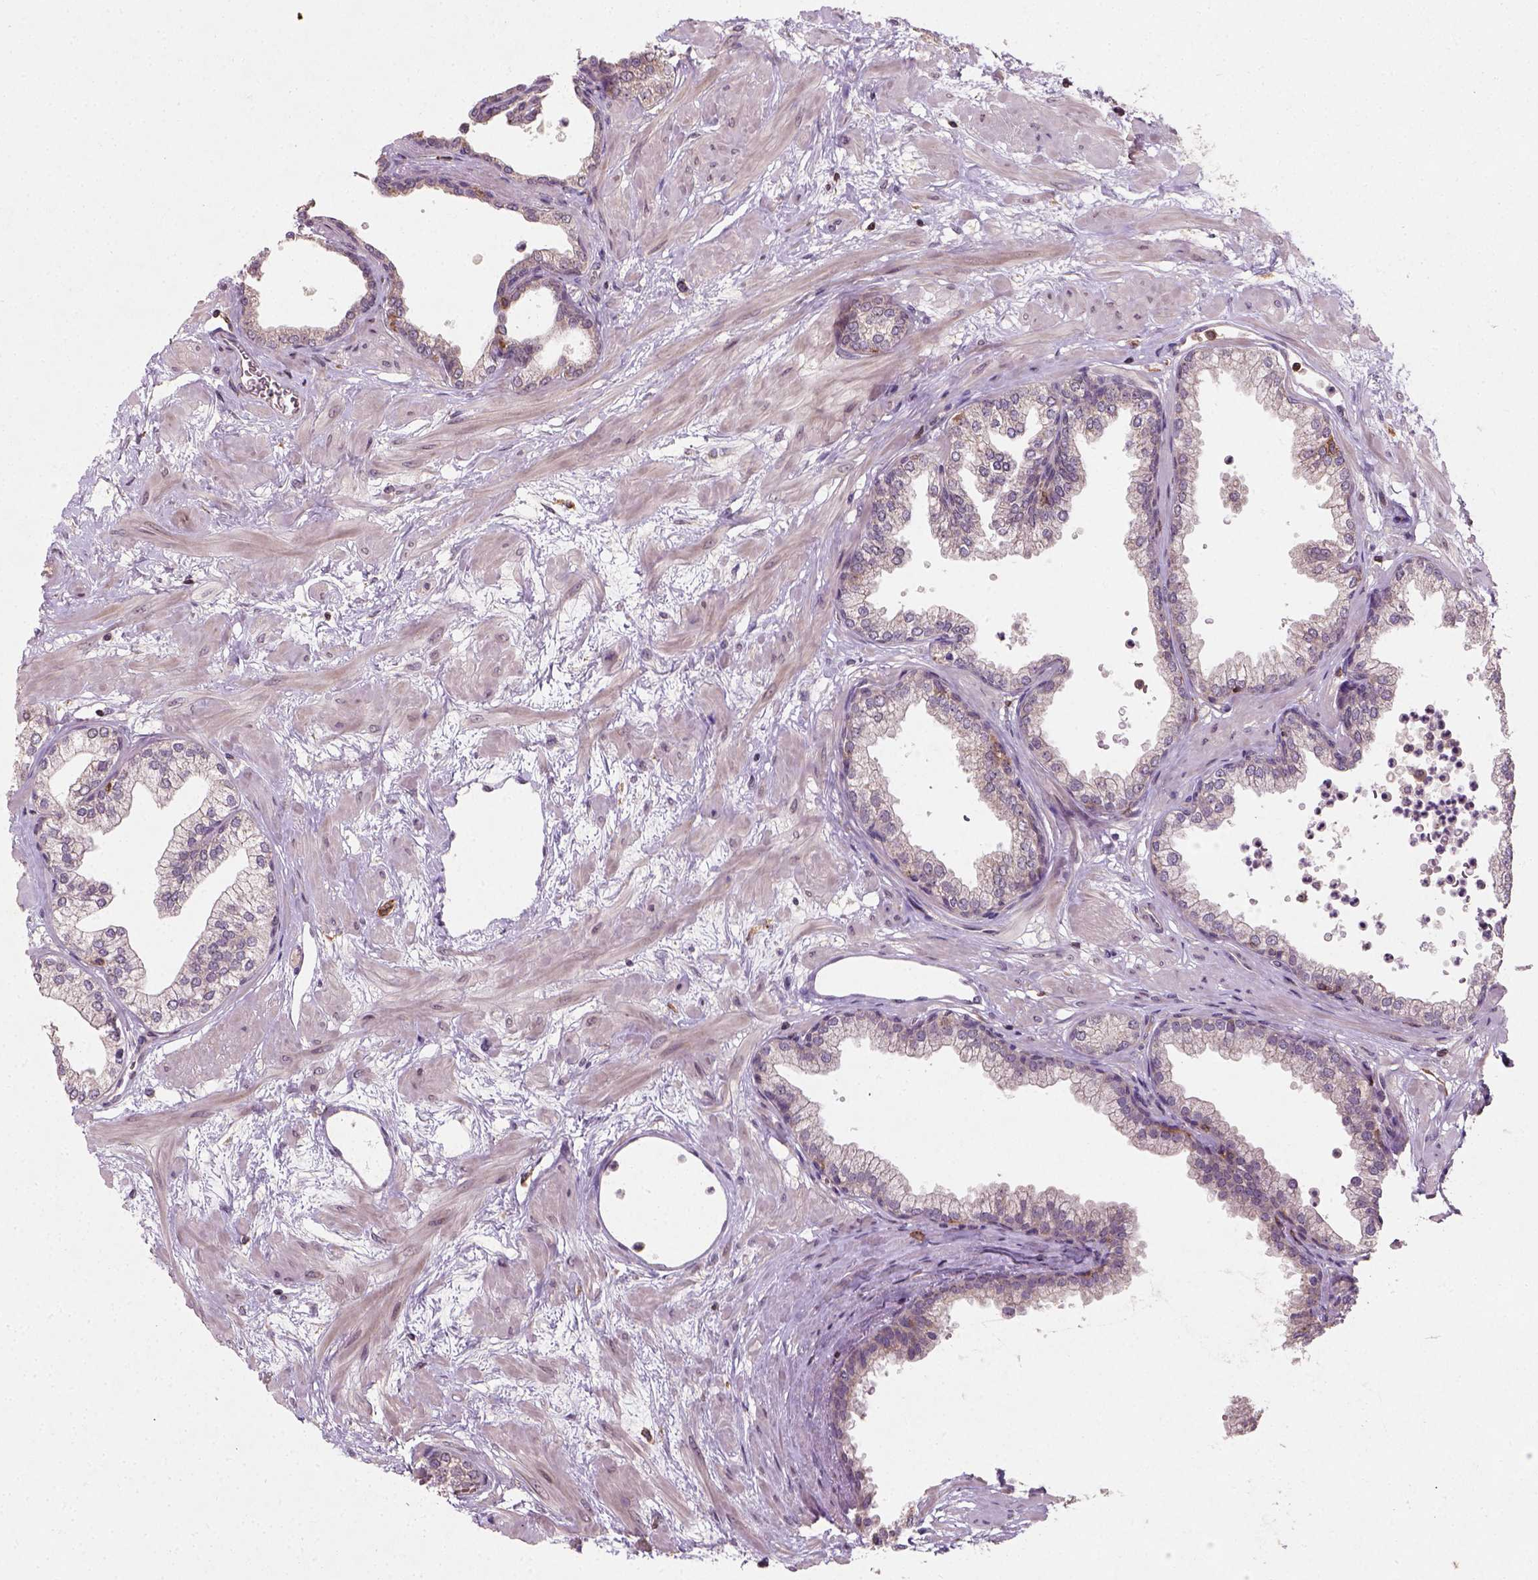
{"staining": {"intensity": "weak", "quantity": "<25%", "location": "cytoplasmic/membranous"}, "tissue": "prostate", "cell_type": "Glandular cells", "image_type": "normal", "snomed": [{"axis": "morphology", "description": "Normal tissue, NOS"}, {"axis": "topography", "description": "Prostate"}], "caption": "High power microscopy image of an immunohistochemistry (IHC) photomicrograph of unremarkable prostate, revealing no significant expression in glandular cells.", "gene": "CAMKK1", "patient": {"sex": "male", "age": 37}}